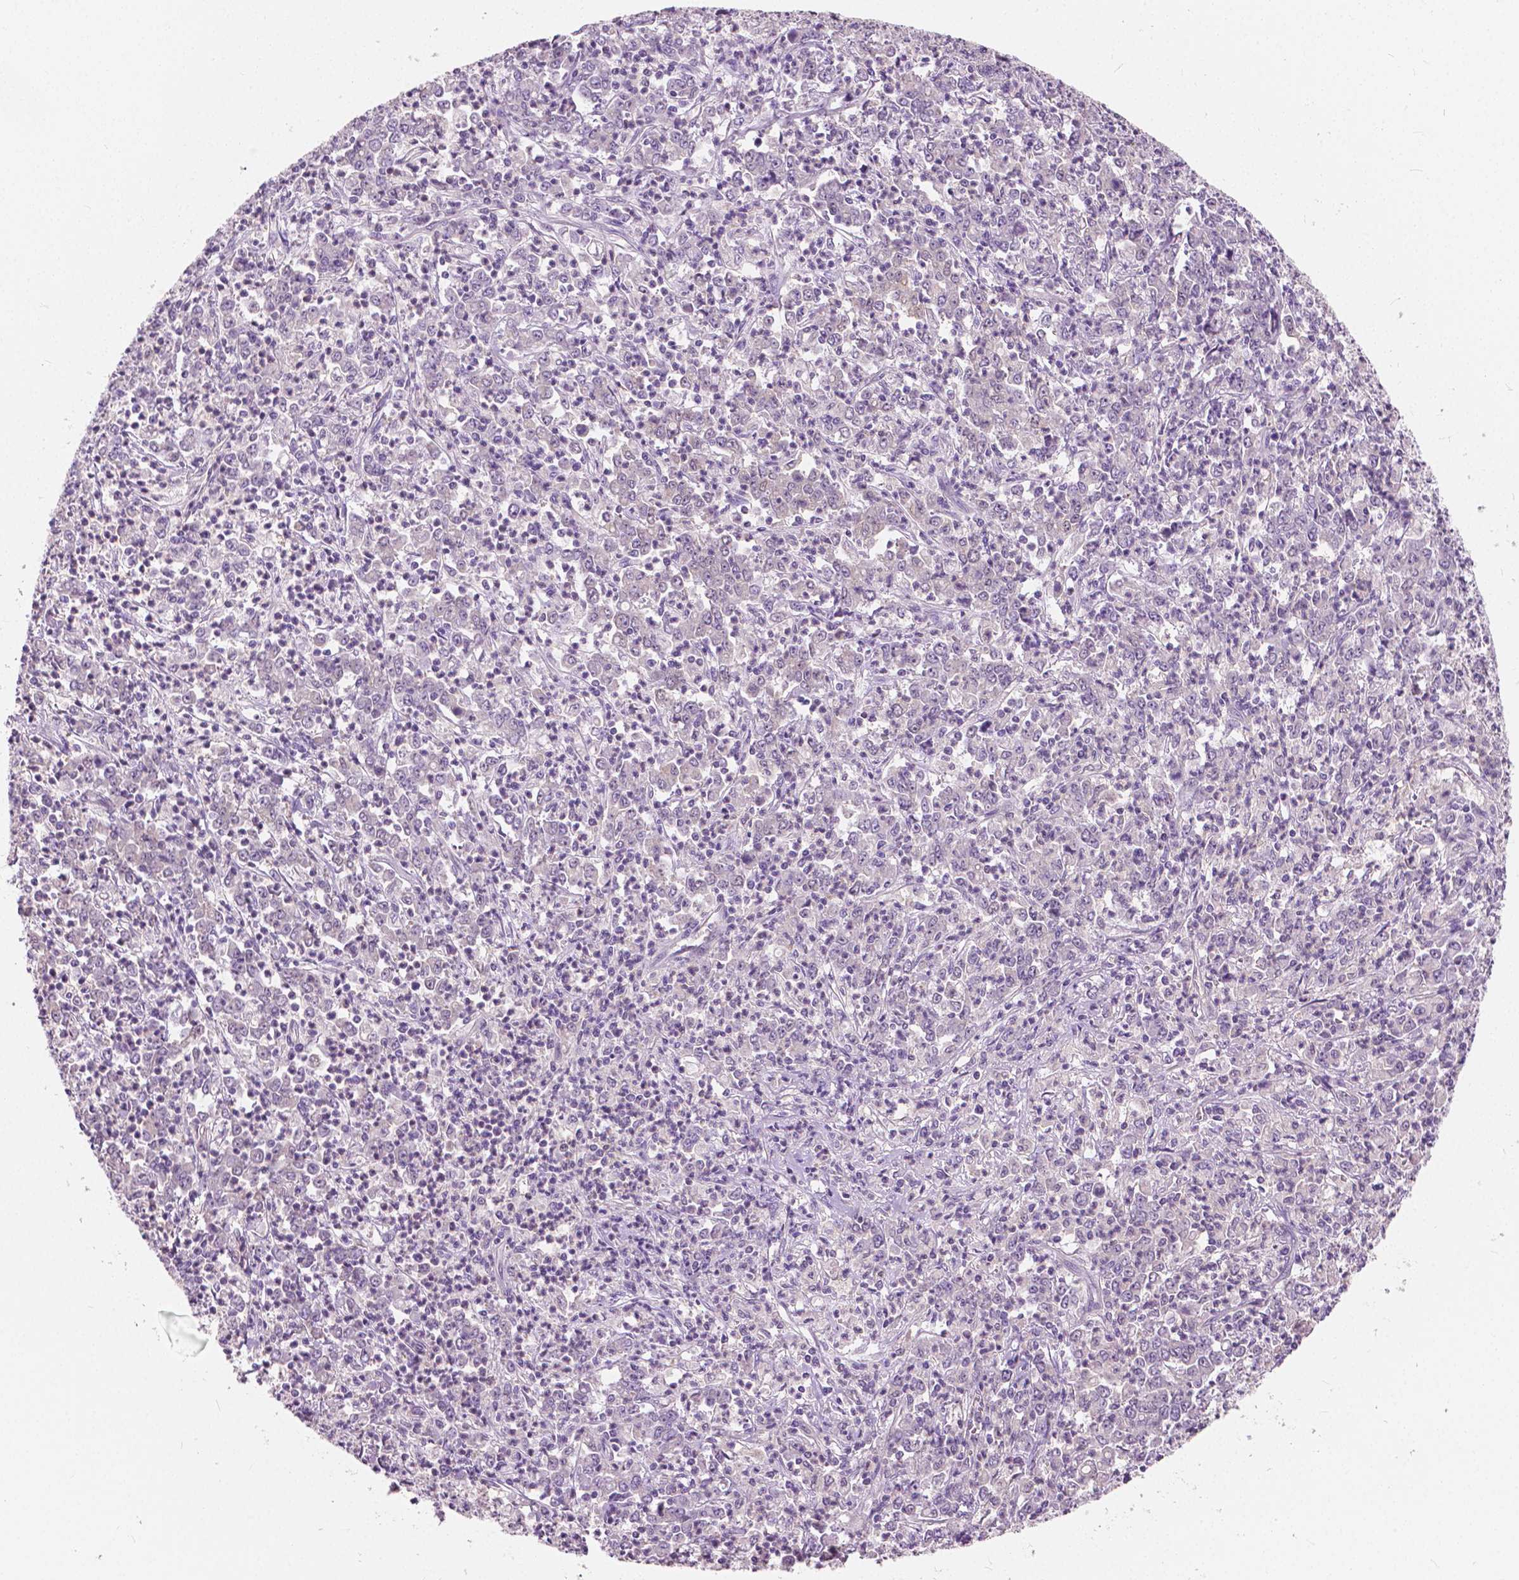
{"staining": {"intensity": "negative", "quantity": "none", "location": "none"}, "tissue": "stomach cancer", "cell_type": "Tumor cells", "image_type": "cancer", "snomed": [{"axis": "morphology", "description": "Adenocarcinoma, NOS"}, {"axis": "topography", "description": "Stomach, lower"}], "caption": "Histopathology image shows no significant protein staining in tumor cells of stomach cancer (adenocarcinoma).", "gene": "TKFC", "patient": {"sex": "female", "age": 71}}